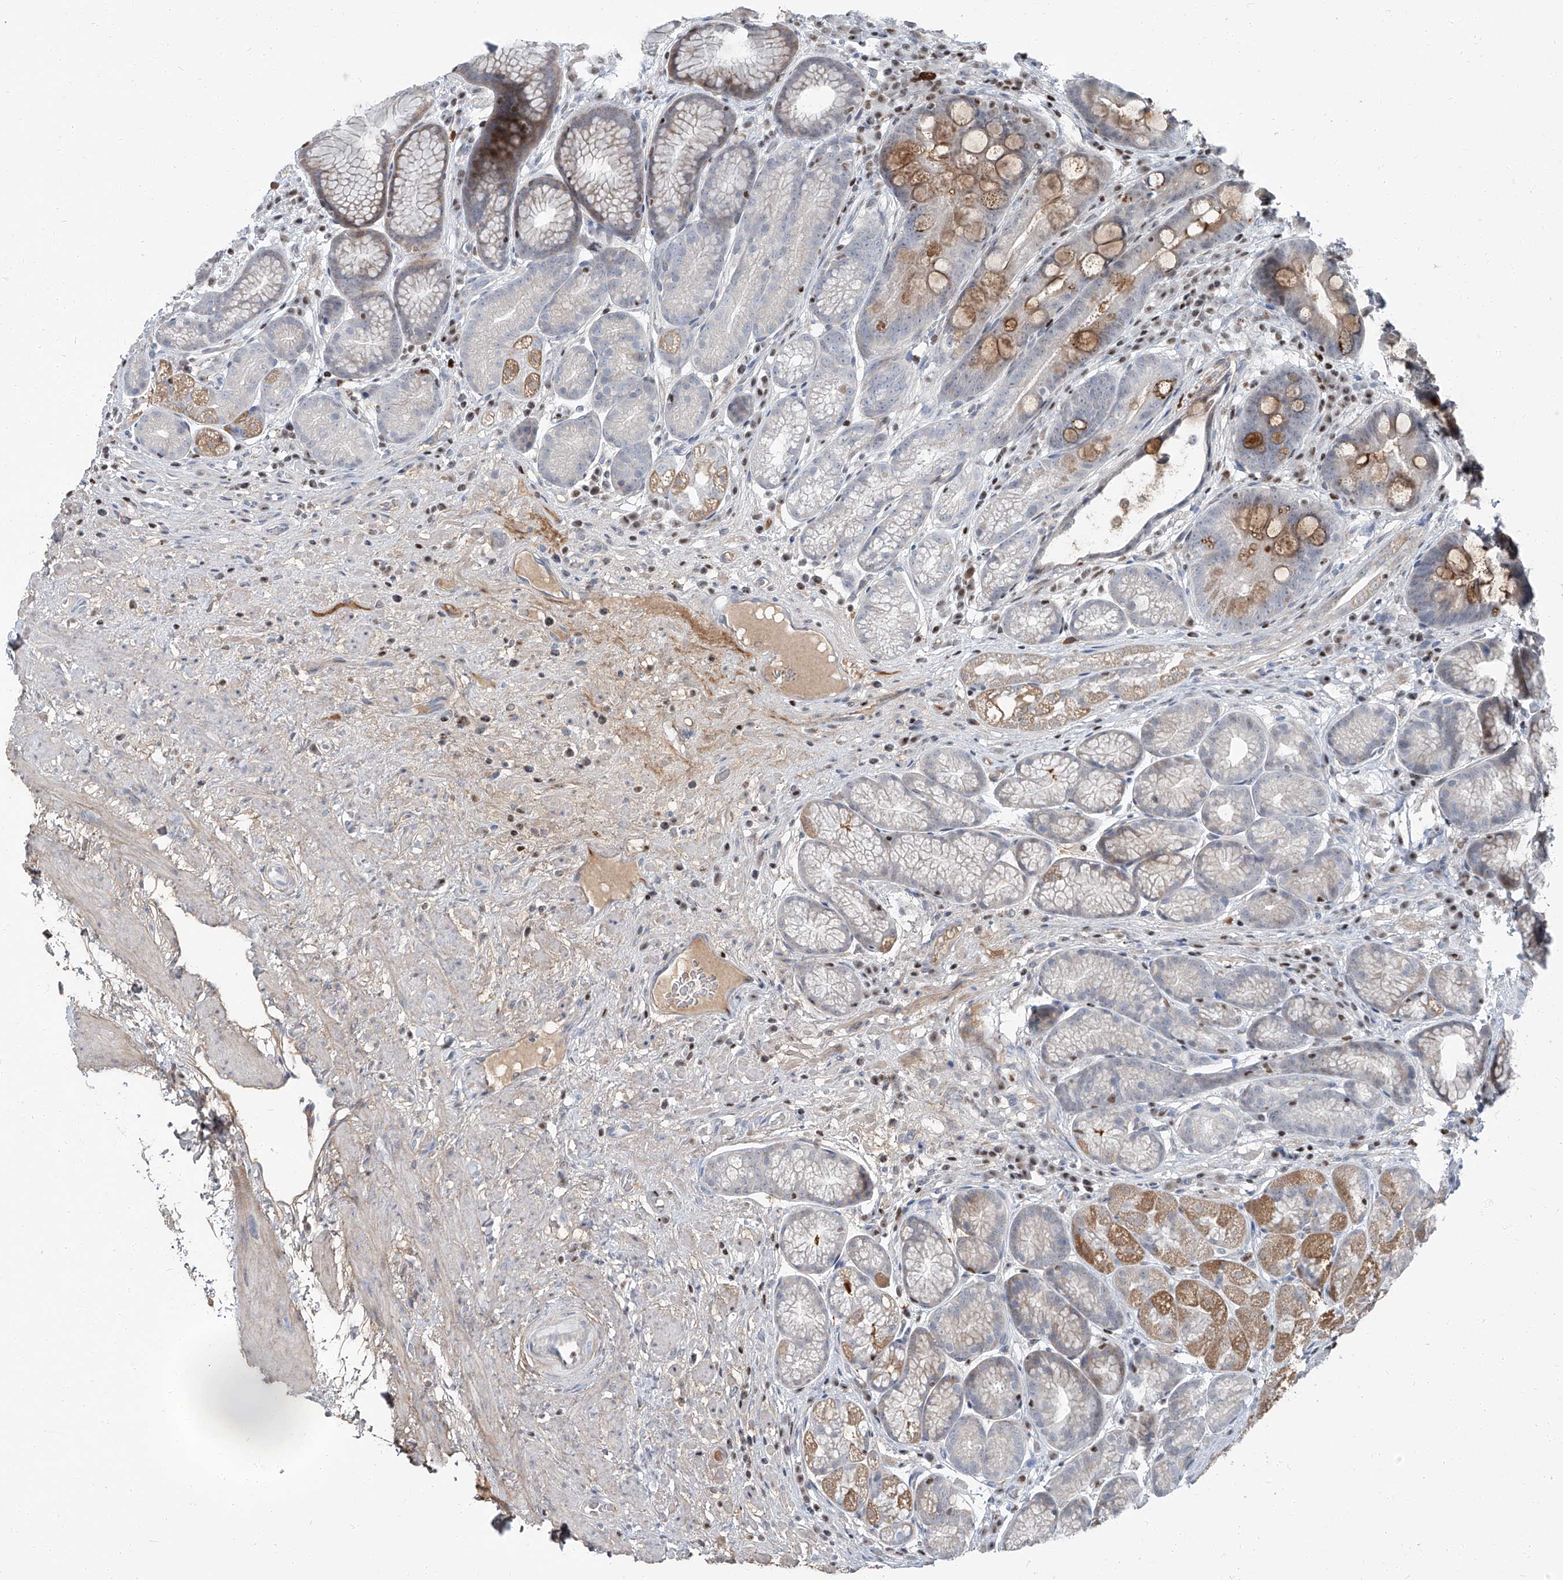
{"staining": {"intensity": "moderate", "quantity": "25%-75%", "location": "cytoplasmic/membranous"}, "tissue": "stomach", "cell_type": "Glandular cells", "image_type": "normal", "snomed": [{"axis": "morphology", "description": "Normal tissue, NOS"}, {"axis": "topography", "description": "Stomach"}], "caption": "Immunohistochemical staining of benign stomach displays medium levels of moderate cytoplasmic/membranous expression in approximately 25%-75% of glandular cells.", "gene": "HOXA3", "patient": {"sex": "male", "age": 57}}